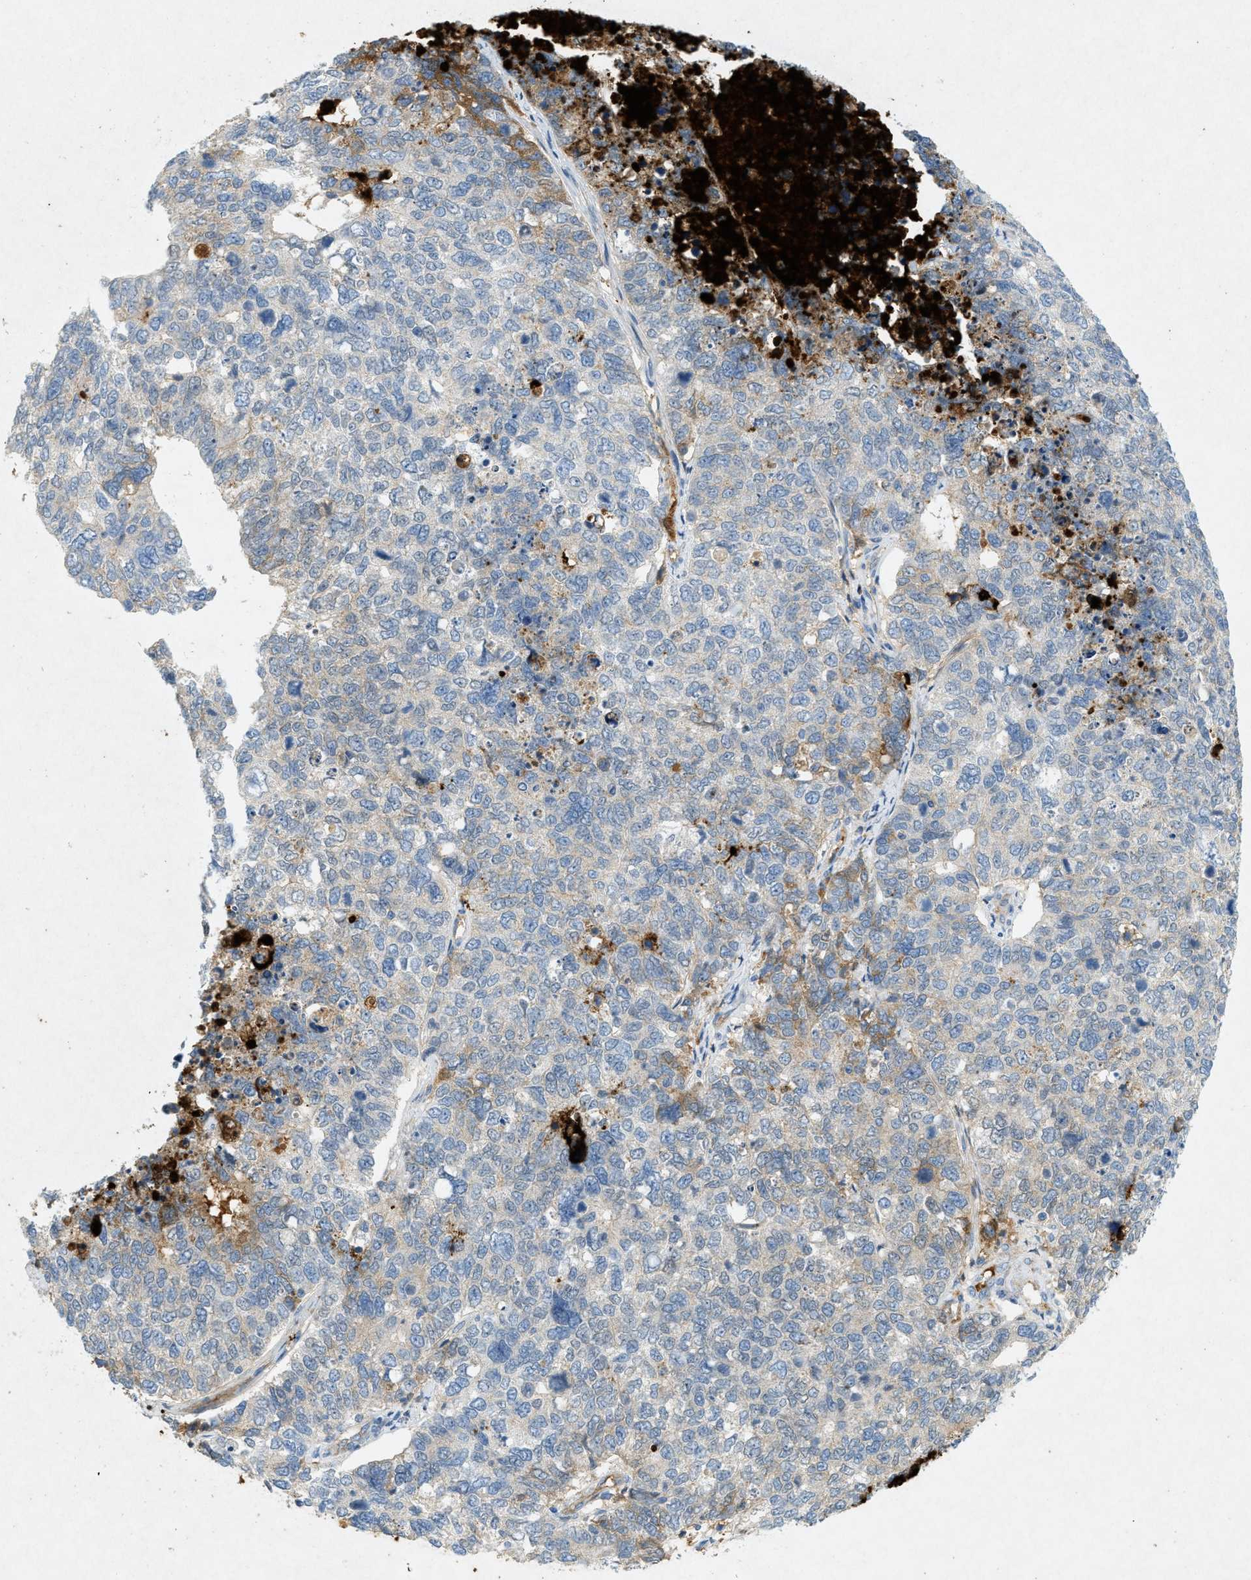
{"staining": {"intensity": "weak", "quantity": "25%-75%", "location": "cytoplasmic/membranous"}, "tissue": "cervical cancer", "cell_type": "Tumor cells", "image_type": "cancer", "snomed": [{"axis": "morphology", "description": "Squamous cell carcinoma, NOS"}, {"axis": "topography", "description": "Cervix"}], "caption": "IHC of human squamous cell carcinoma (cervical) reveals low levels of weak cytoplasmic/membranous expression in approximately 25%-75% of tumor cells. (brown staining indicates protein expression, while blue staining denotes nuclei).", "gene": "F2", "patient": {"sex": "female", "age": 63}}